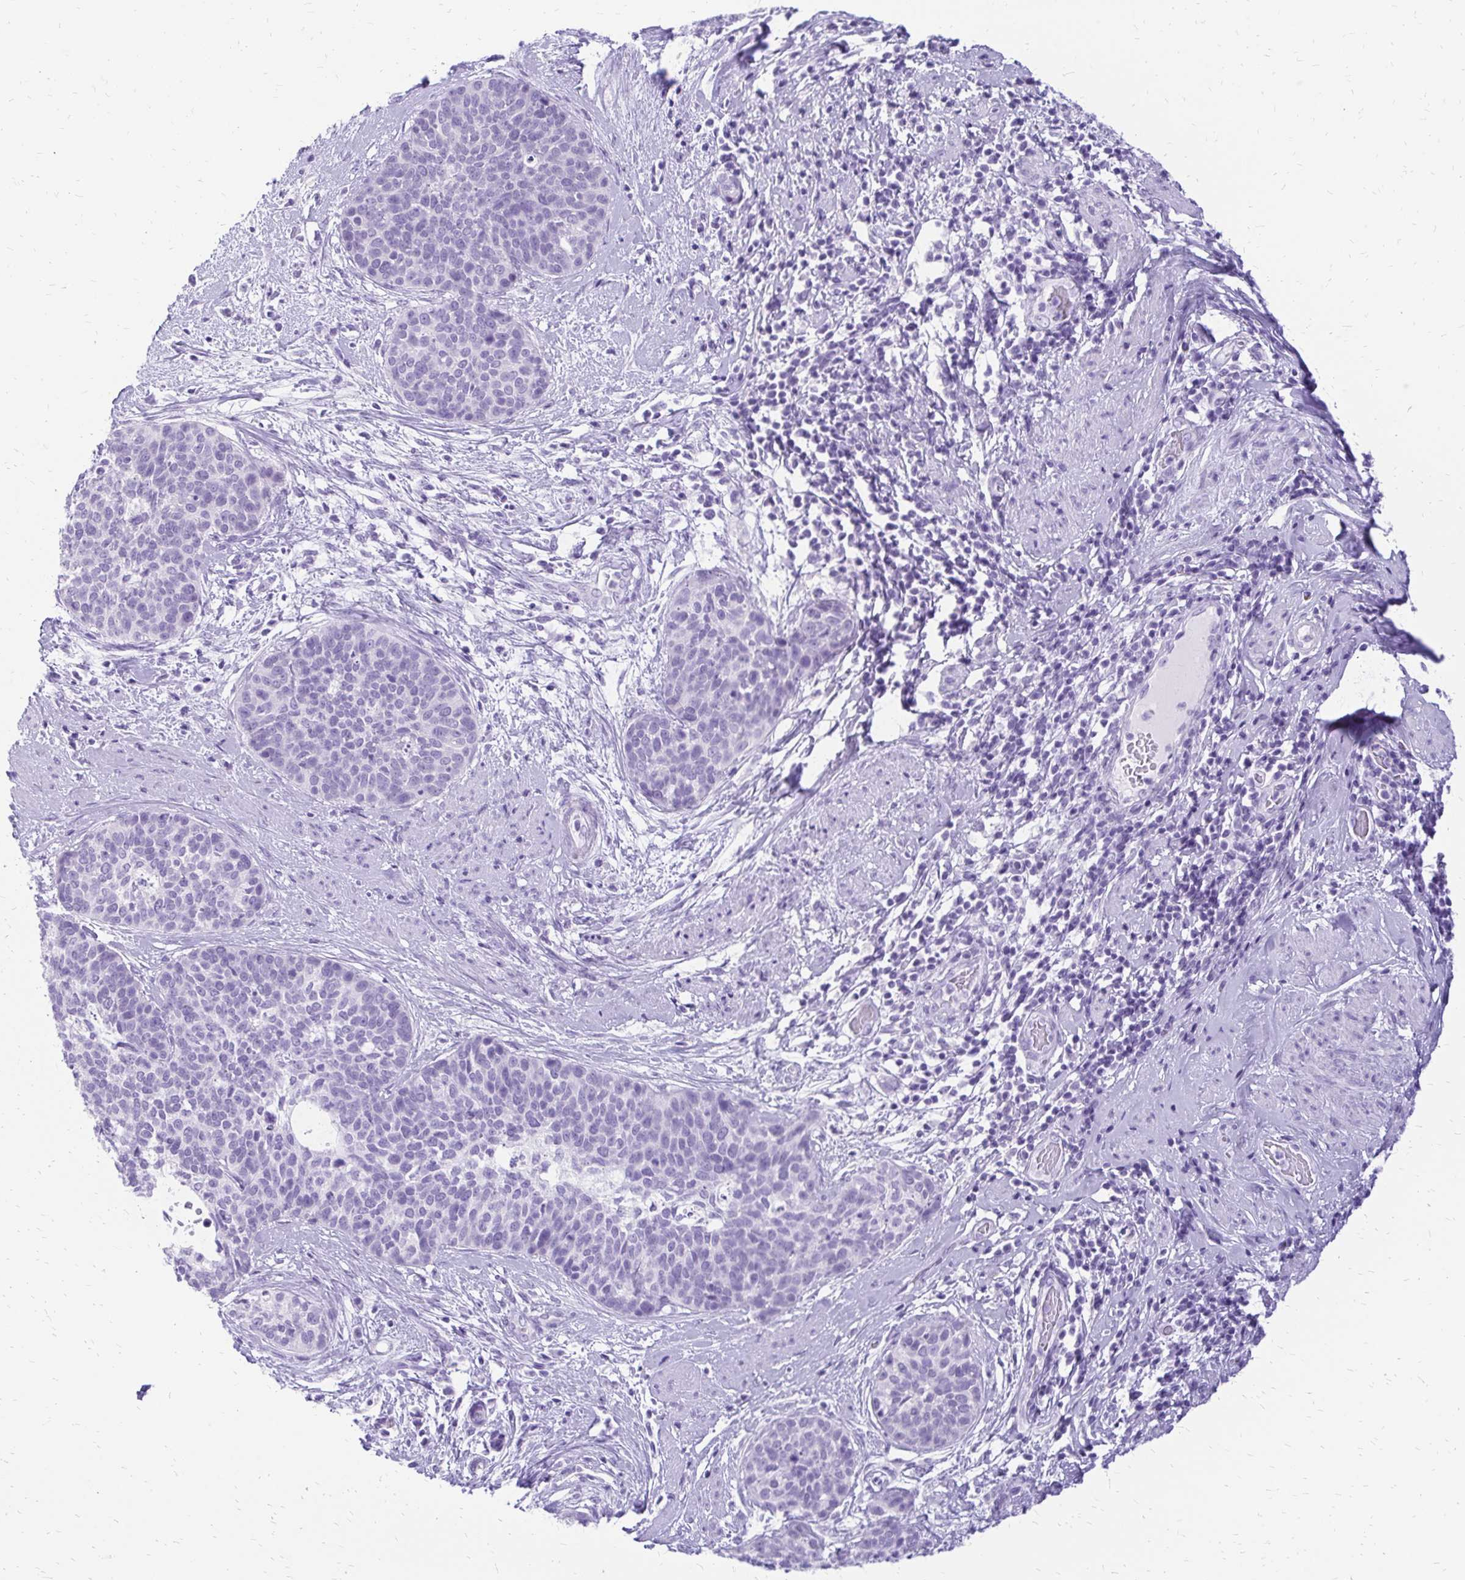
{"staining": {"intensity": "negative", "quantity": "none", "location": "none"}, "tissue": "cervical cancer", "cell_type": "Tumor cells", "image_type": "cancer", "snomed": [{"axis": "morphology", "description": "Squamous cell carcinoma, NOS"}, {"axis": "topography", "description": "Cervix"}], "caption": "Cervical cancer stained for a protein using IHC shows no expression tumor cells.", "gene": "SLC32A1", "patient": {"sex": "female", "age": 69}}